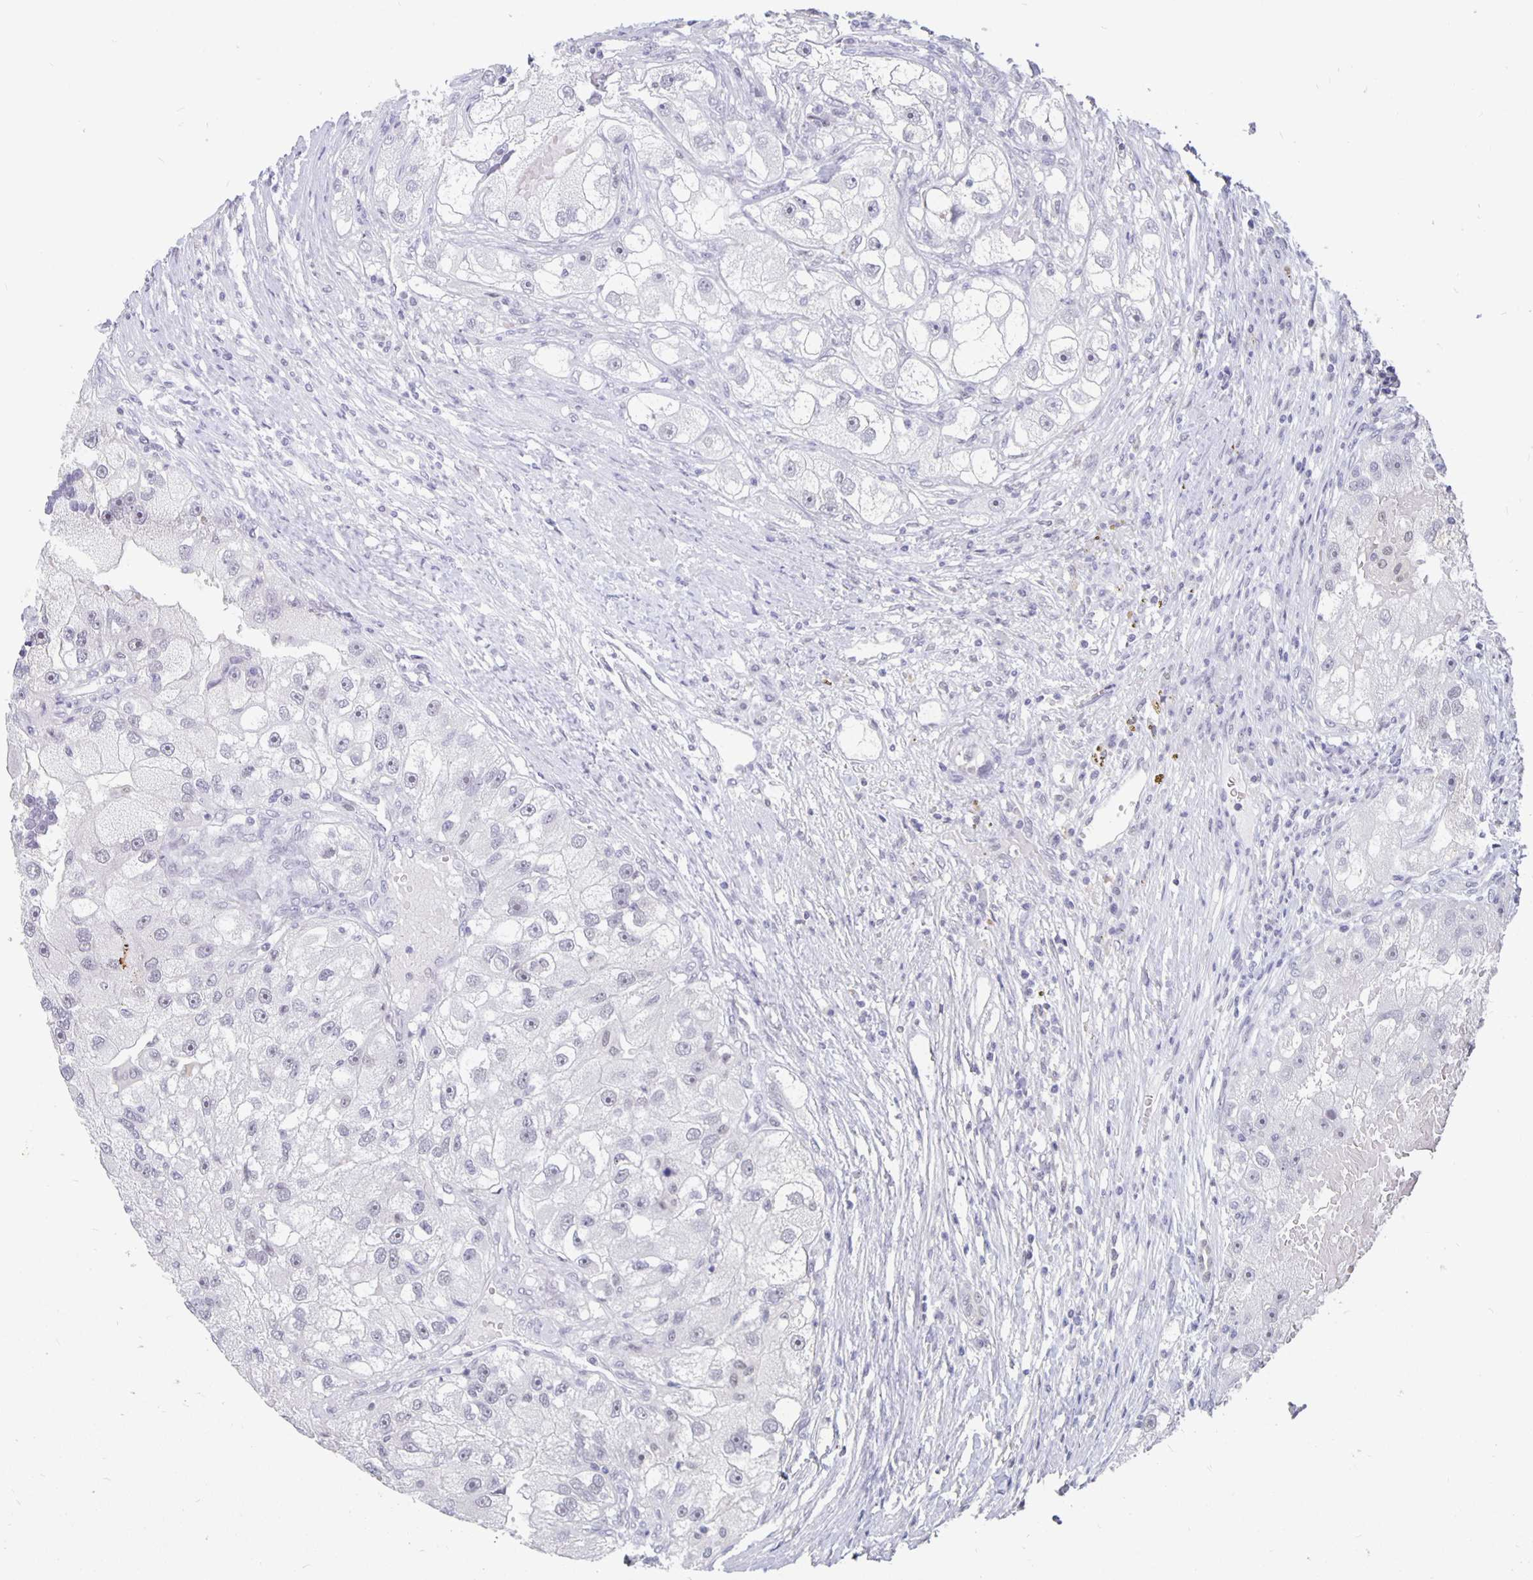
{"staining": {"intensity": "negative", "quantity": "none", "location": "none"}, "tissue": "renal cancer", "cell_type": "Tumor cells", "image_type": "cancer", "snomed": [{"axis": "morphology", "description": "Adenocarcinoma, NOS"}, {"axis": "topography", "description": "Kidney"}], "caption": "Immunohistochemistry (IHC) photomicrograph of neoplastic tissue: renal adenocarcinoma stained with DAB reveals no significant protein staining in tumor cells.", "gene": "ZNF691", "patient": {"sex": "male", "age": 63}}